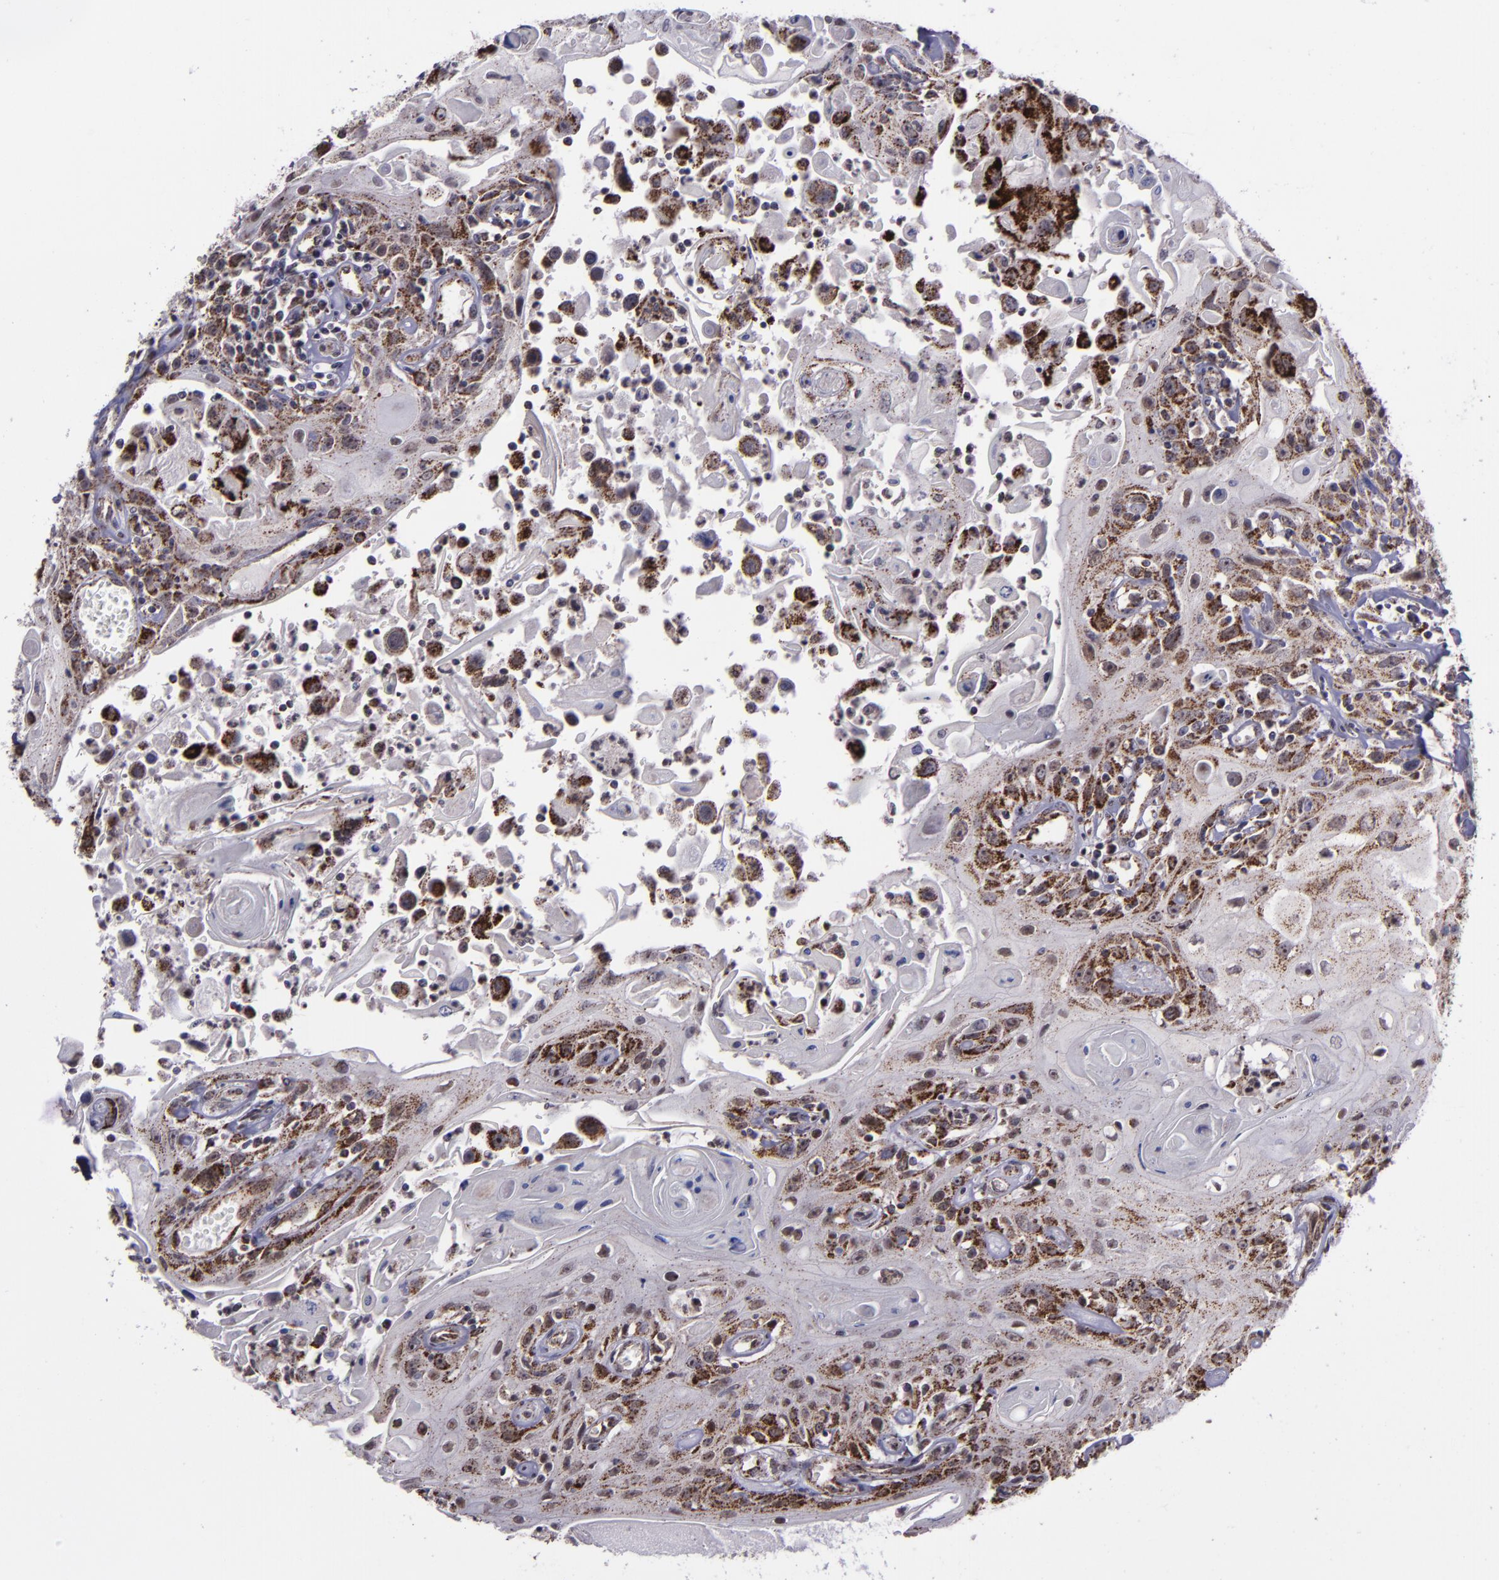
{"staining": {"intensity": "weak", "quantity": "25%-75%", "location": "cytoplasmic/membranous"}, "tissue": "head and neck cancer", "cell_type": "Tumor cells", "image_type": "cancer", "snomed": [{"axis": "morphology", "description": "Squamous cell carcinoma, NOS"}, {"axis": "topography", "description": "Oral tissue"}, {"axis": "topography", "description": "Head-Neck"}], "caption": "Protein expression analysis of squamous cell carcinoma (head and neck) exhibits weak cytoplasmic/membranous positivity in about 25%-75% of tumor cells.", "gene": "LONP1", "patient": {"sex": "female", "age": 76}}